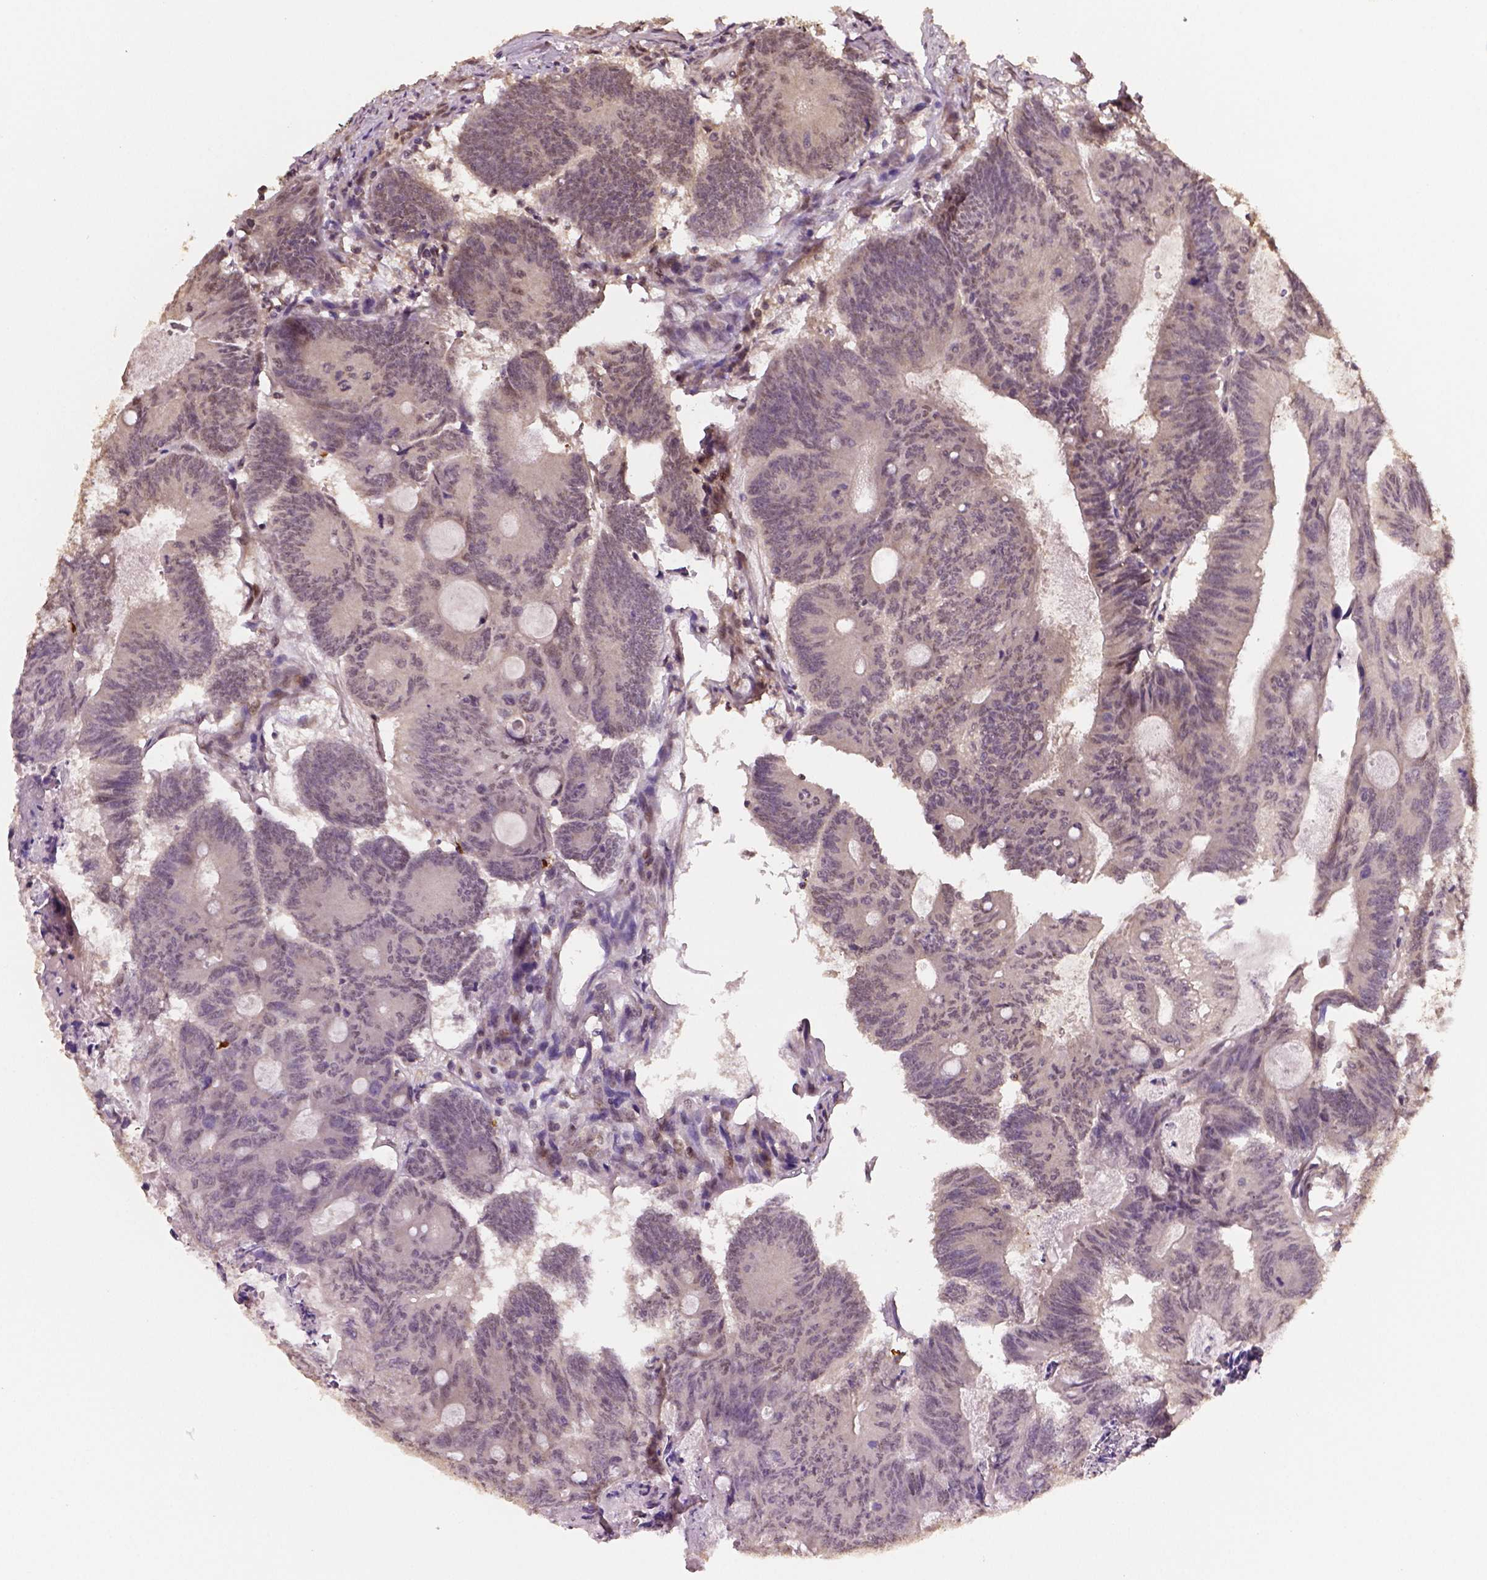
{"staining": {"intensity": "weak", "quantity": "<25%", "location": "cytoplasmic/membranous,nuclear"}, "tissue": "colorectal cancer", "cell_type": "Tumor cells", "image_type": "cancer", "snomed": [{"axis": "morphology", "description": "Adenocarcinoma, NOS"}, {"axis": "topography", "description": "Colon"}], "caption": "Tumor cells are negative for protein expression in human colorectal cancer.", "gene": "STAT3", "patient": {"sex": "female", "age": 70}}